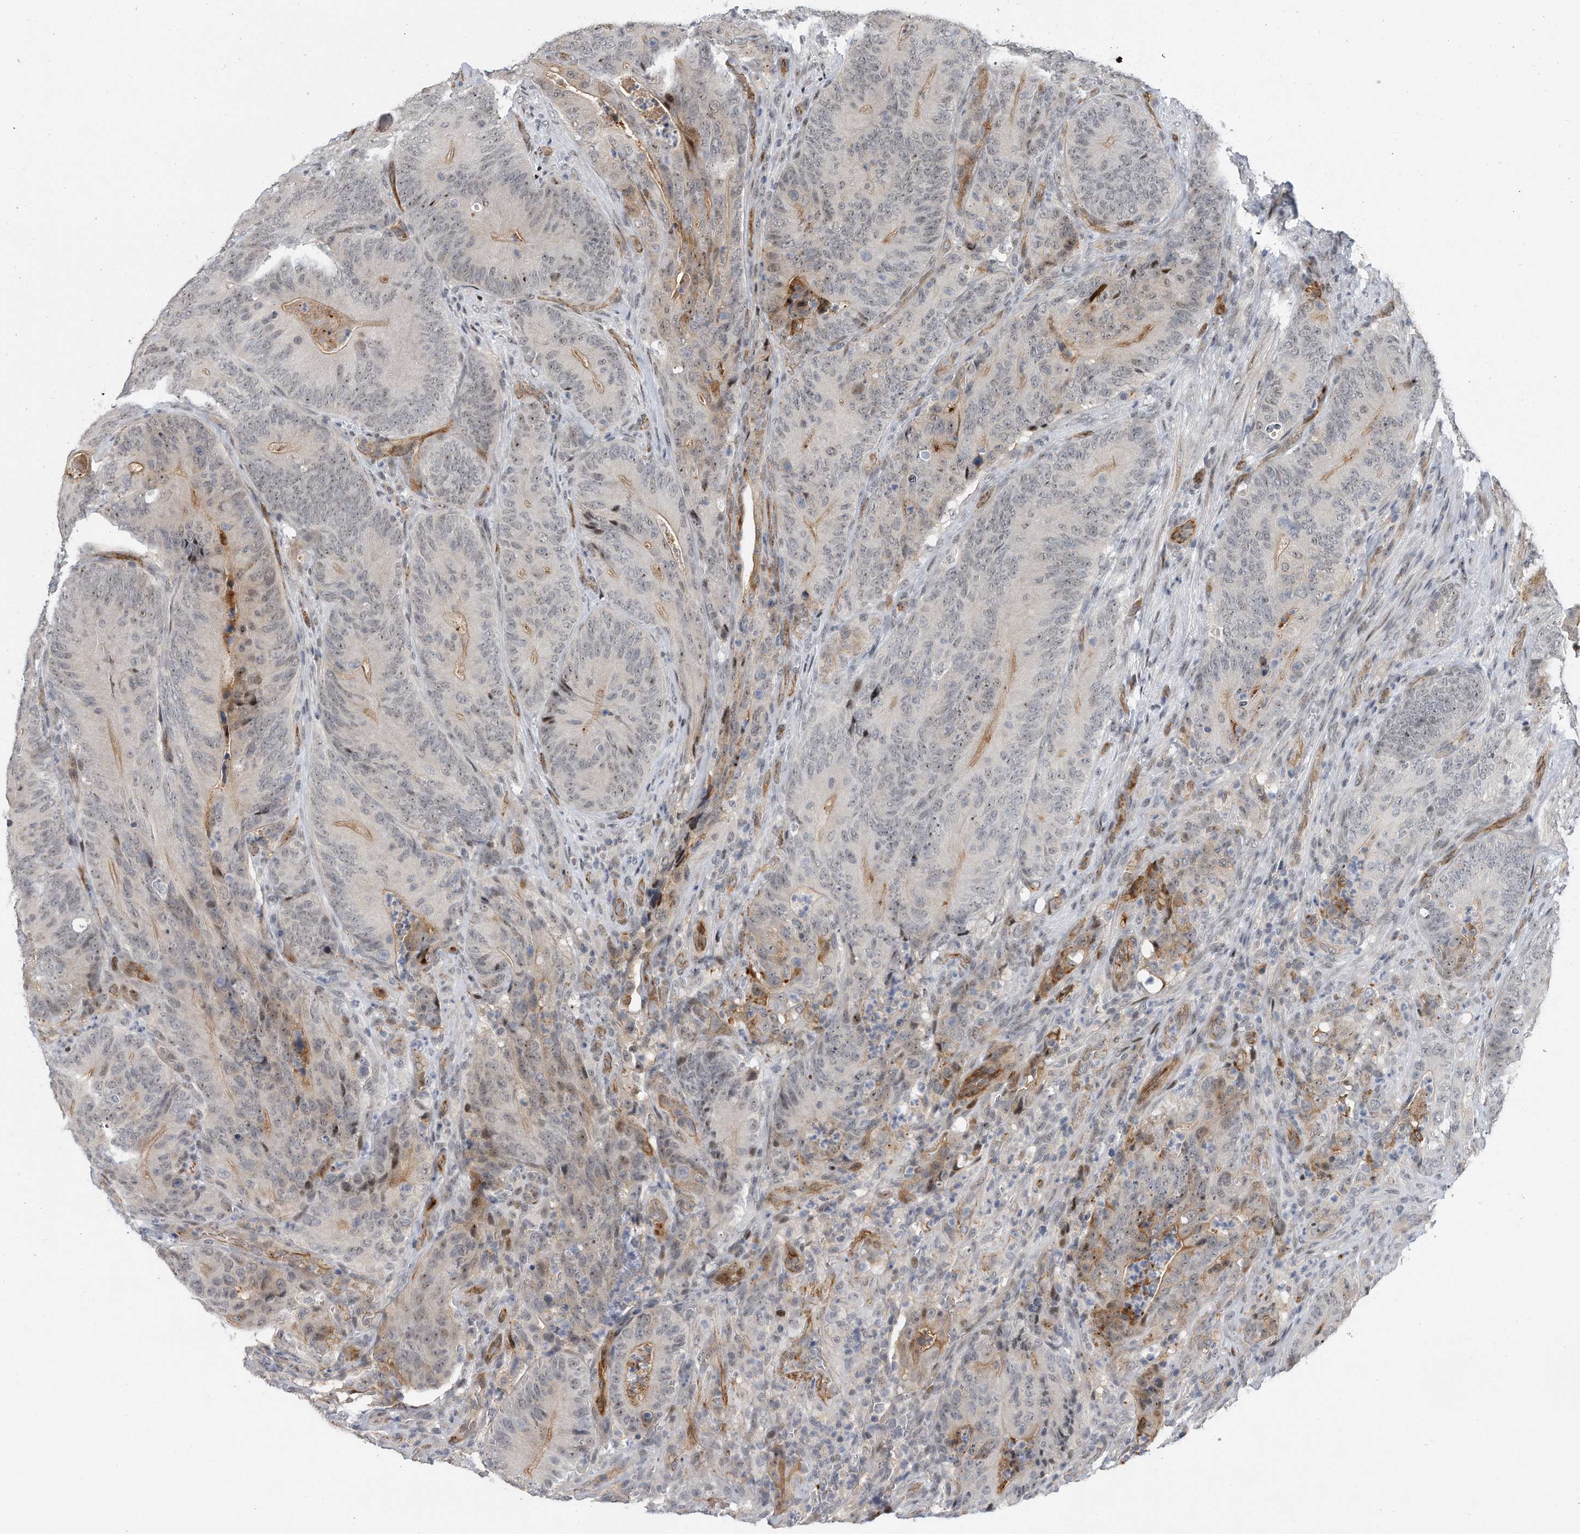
{"staining": {"intensity": "moderate", "quantity": "<25%", "location": "cytoplasmic/membranous,nuclear"}, "tissue": "colorectal cancer", "cell_type": "Tumor cells", "image_type": "cancer", "snomed": [{"axis": "morphology", "description": "Normal tissue, NOS"}, {"axis": "topography", "description": "Colon"}], "caption": "A micrograph of colorectal cancer stained for a protein displays moderate cytoplasmic/membranous and nuclear brown staining in tumor cells.", "gene": "PGBD2", "patient": {"sex": "female", "age": 82}}